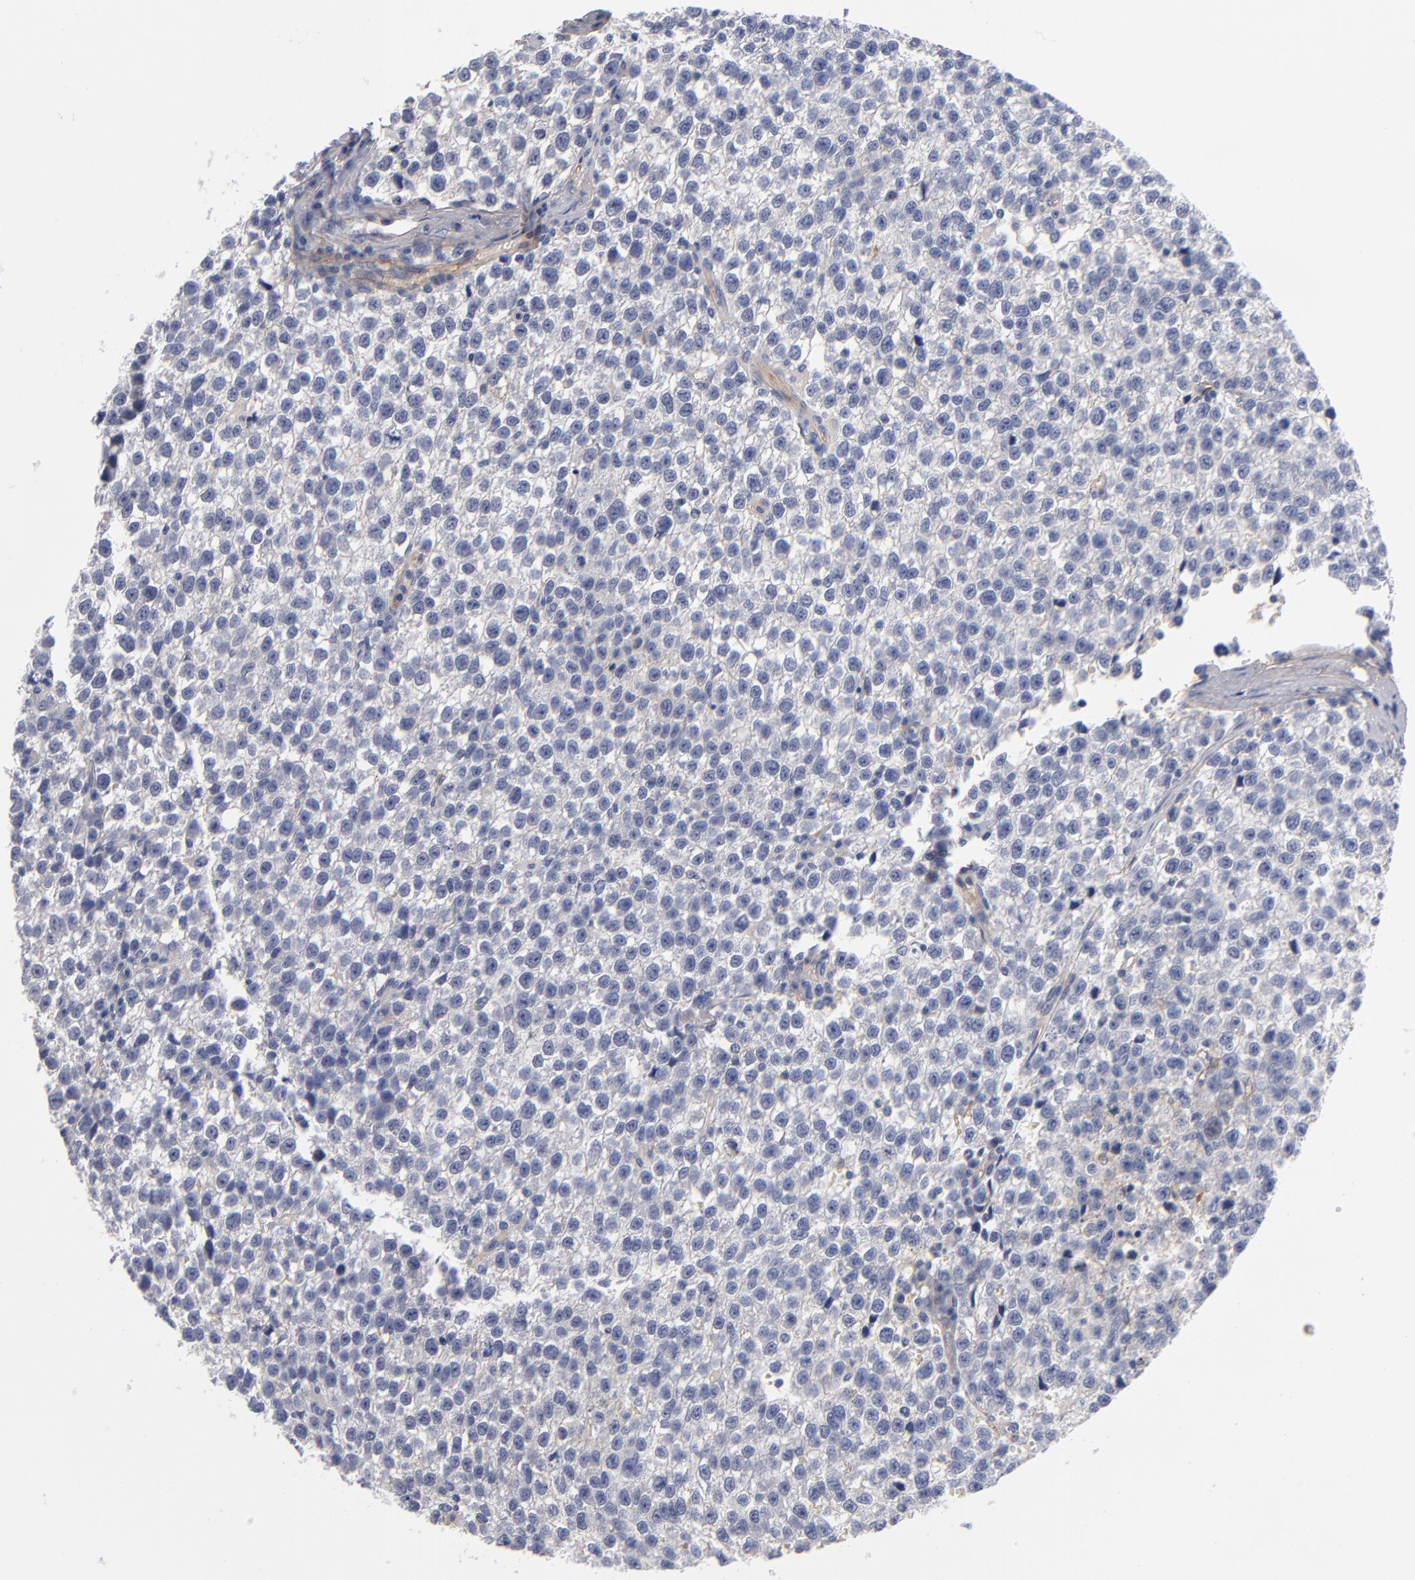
{"staining": {"intensity": "negative", "quantity": "none", "location": "none"}, "tissue": "testis cancer", "cell_type": "Tumor cells", "image_type": "cancer", "snomed": [{"axis": "morphology", "description": "Seminoma, NOS"}, {"axis": "topography", "description": "Testis"}], "caption": "The image exhibits no significant expression in tumor cells of testis seminoma. (Stains: DAB (3,3'-diaminobenzidine) immunohistochemistry (IHC) with hematoxylin counter stain, Microscopy: brightfield microscopy at high magnification).", "gene": "PLSCR4", "patient": {"sex": "male", "age": 35}}